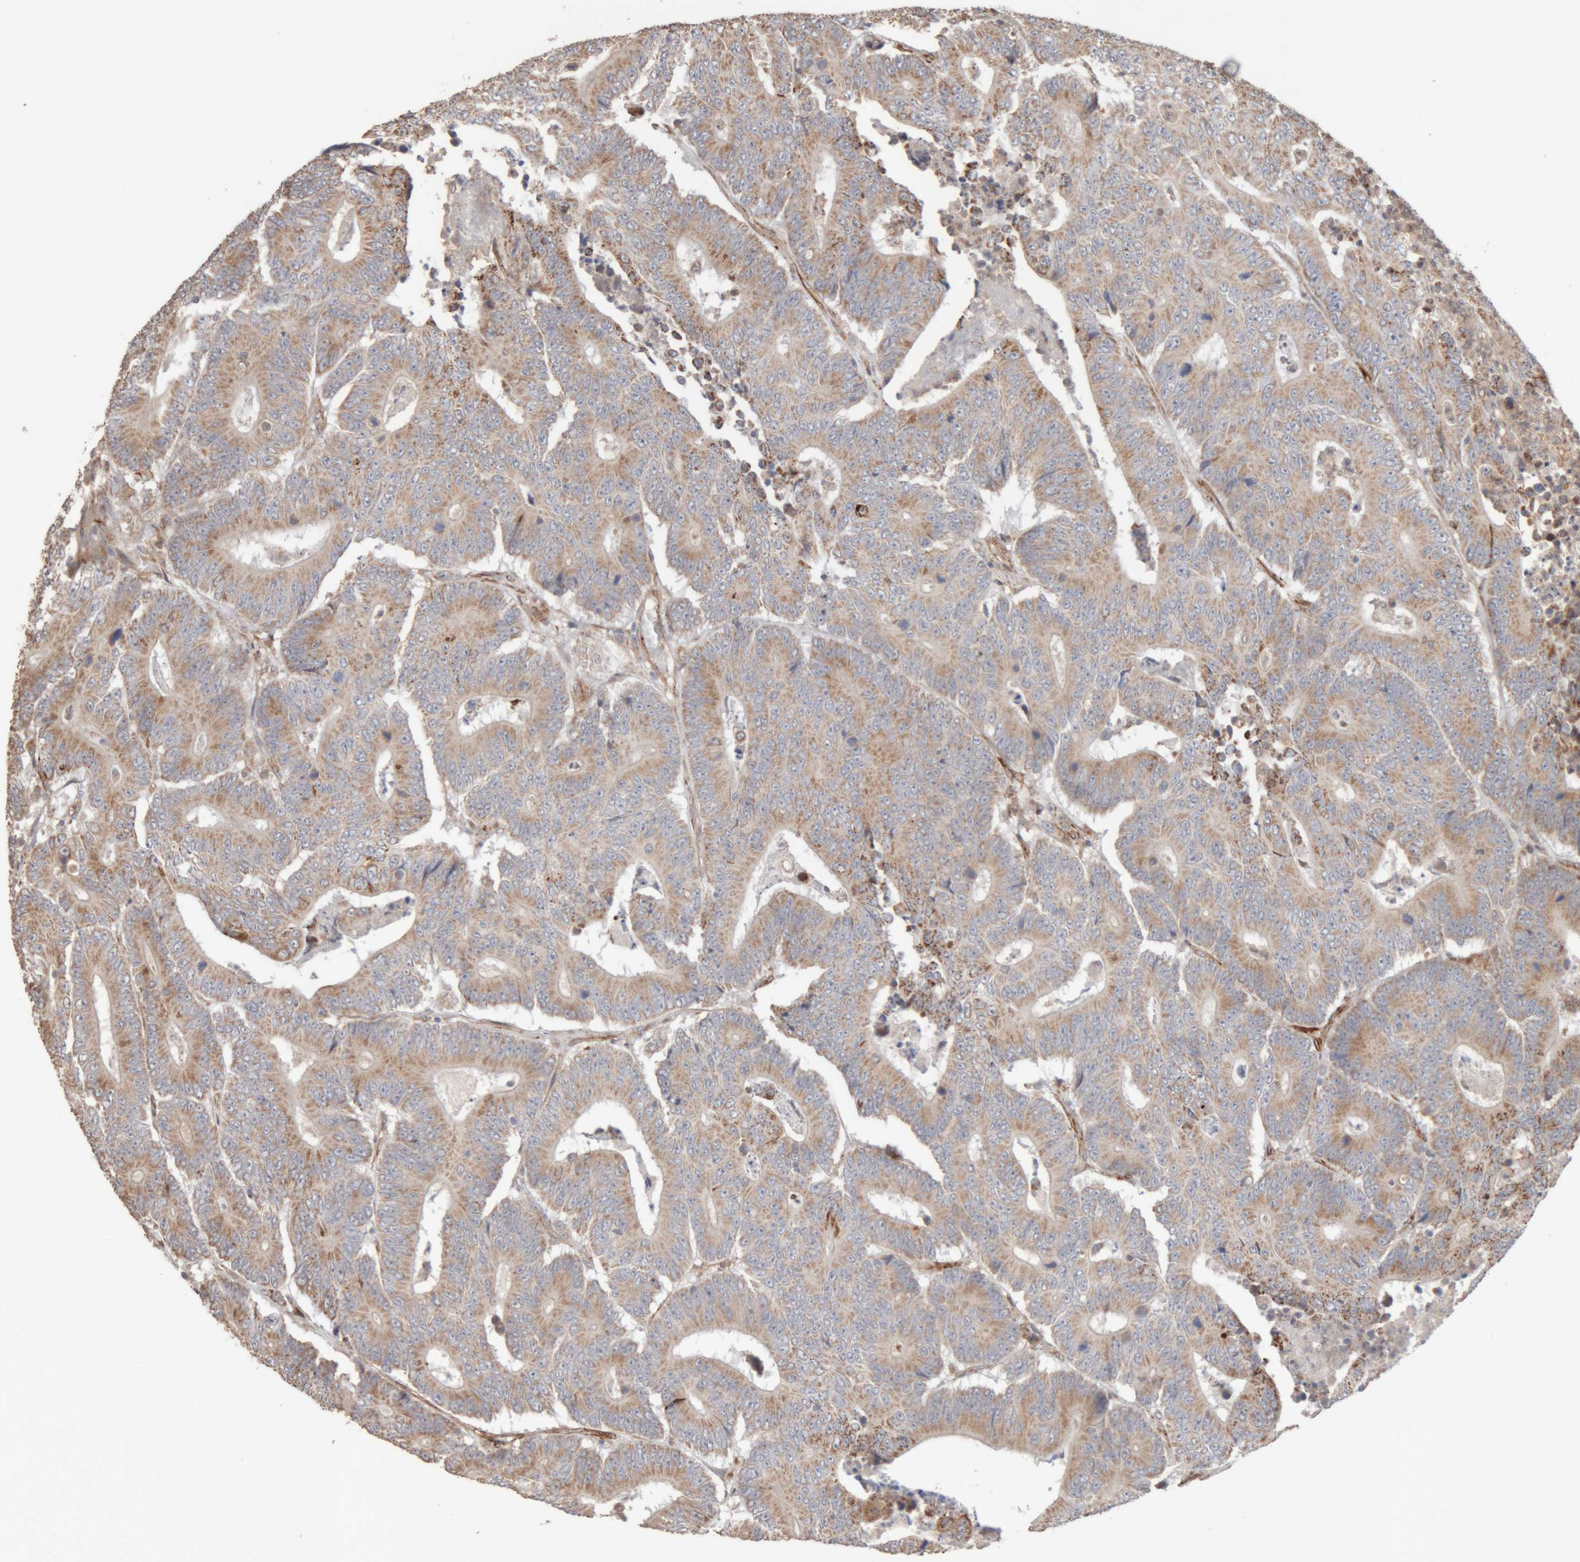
{"staining": {"intensity": "moderate", "quantity": ">75%", "location": "cytoplasmic/membranous"}, "tissue": "colorectal cancer", "cell_type": "Tumor cells", "image_type": "cancer", "snomed": [{"axis": "morphology", "description": "Adenocarcinoma, NOS"}, {"axis": "topography", "description": "Colon"}], "caption": "There is medium levels of moderate cytoplasmic/membranous positivity in tumor cells of colorectal cancer (adenocarcinoma), as demonstrated by immunohistochemical staining (brown color).", "gene": "RAB32", "patient": {"sex": "male", "age": 83}}